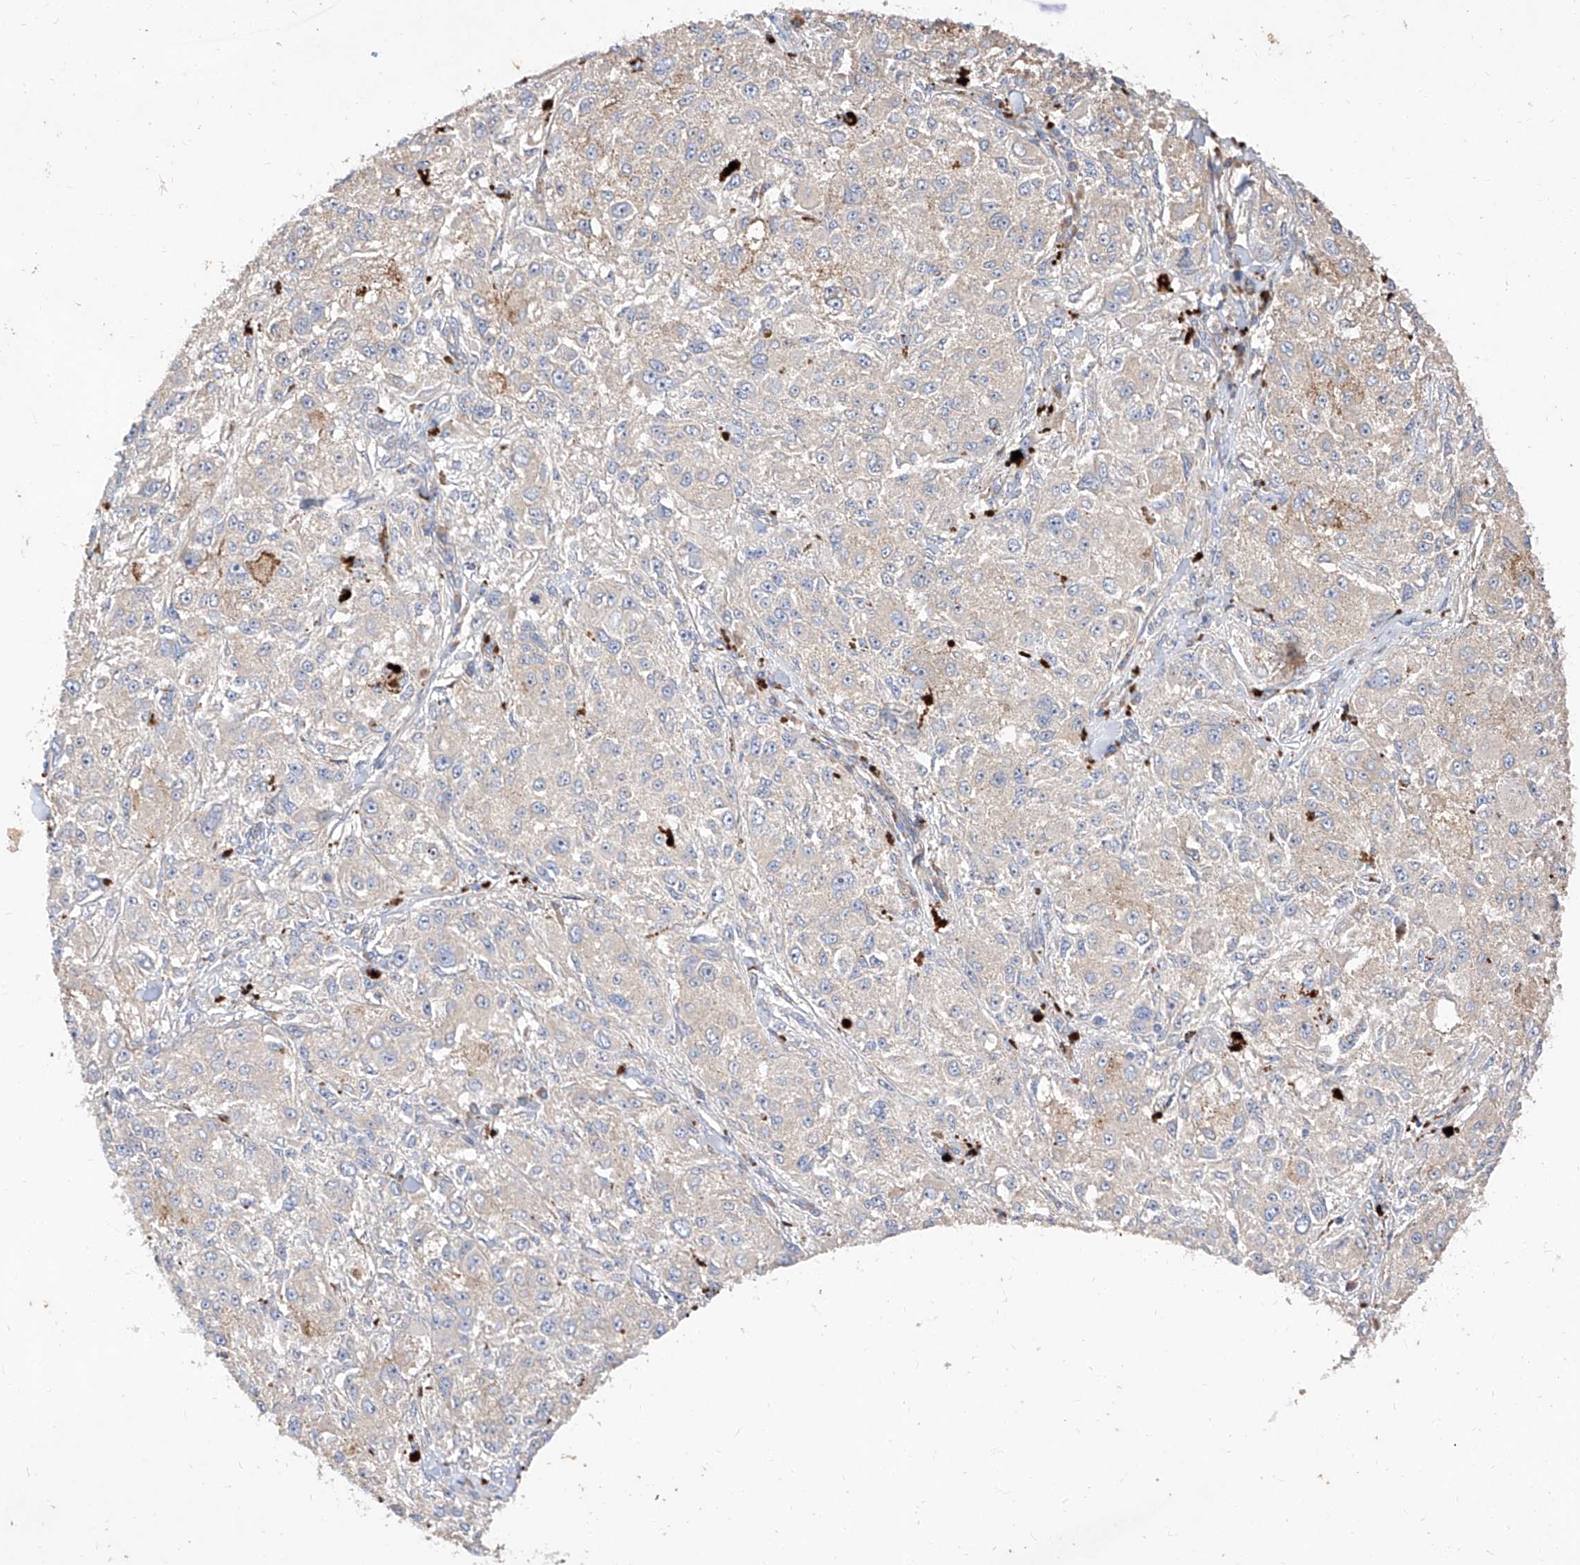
{"staining": {"intensity": "negative", "quantity": "none", "location": "none"}, "tissue": "melanoma", "cell_type": "Tumor cells", "image_type": "cancer", "snomed": [{"axis": "morphology", "description": "Necrosis, NOS"}, {"axis": "morphology", "description": "Malignant melanoma, NOS"}, {"axis": "topography", "description": "Skin"}], "caption": "Immunohistochemical staining of human malignant melanoma exhibits no significant expression in tumor cells.", "gene": "DIRAS3", "patient": {"sex": "female", "age": 87}}